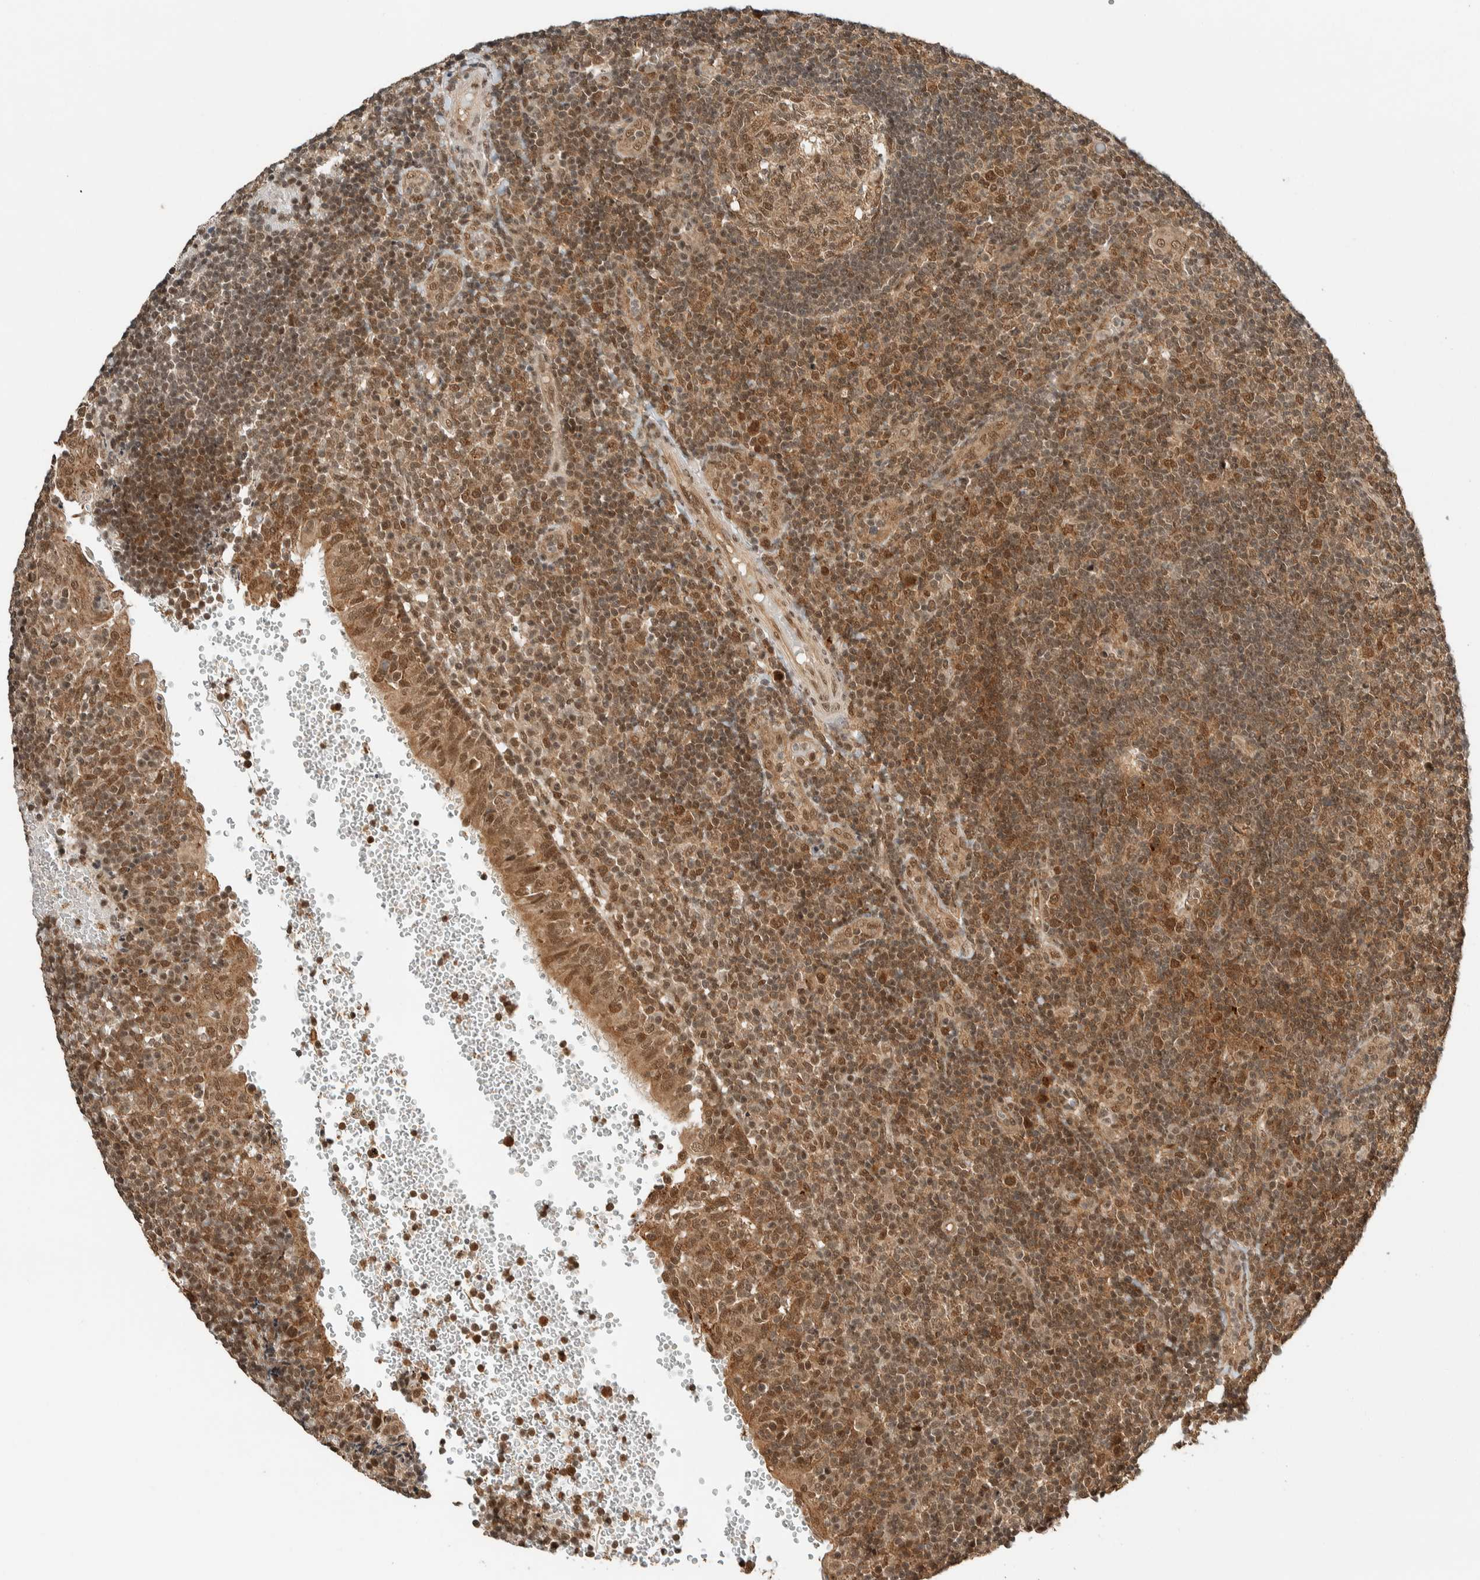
{"staining": {"intensity": "moderate", "quantity": ">75%", "location": "cytoplasmic/membranous,nuclear"}, "tissue": "tonsil", "cell_type": "Germinal center cells", "image_type": "normal", "snomed": [{"axis": "morphology", "description": "Normal tissue, NOS"}, {"axis": "topography", "description": "Tonsil"}], "caption": "Moderate cytoplasmic/membranous,nuclear positivity for a protein is identified in approximately >75% of germinal center cells of normal tonsil using immunohistochemistry (IHC).", "gene": "ZBTB2", "patient": {"sex": "female", "age": 40}}